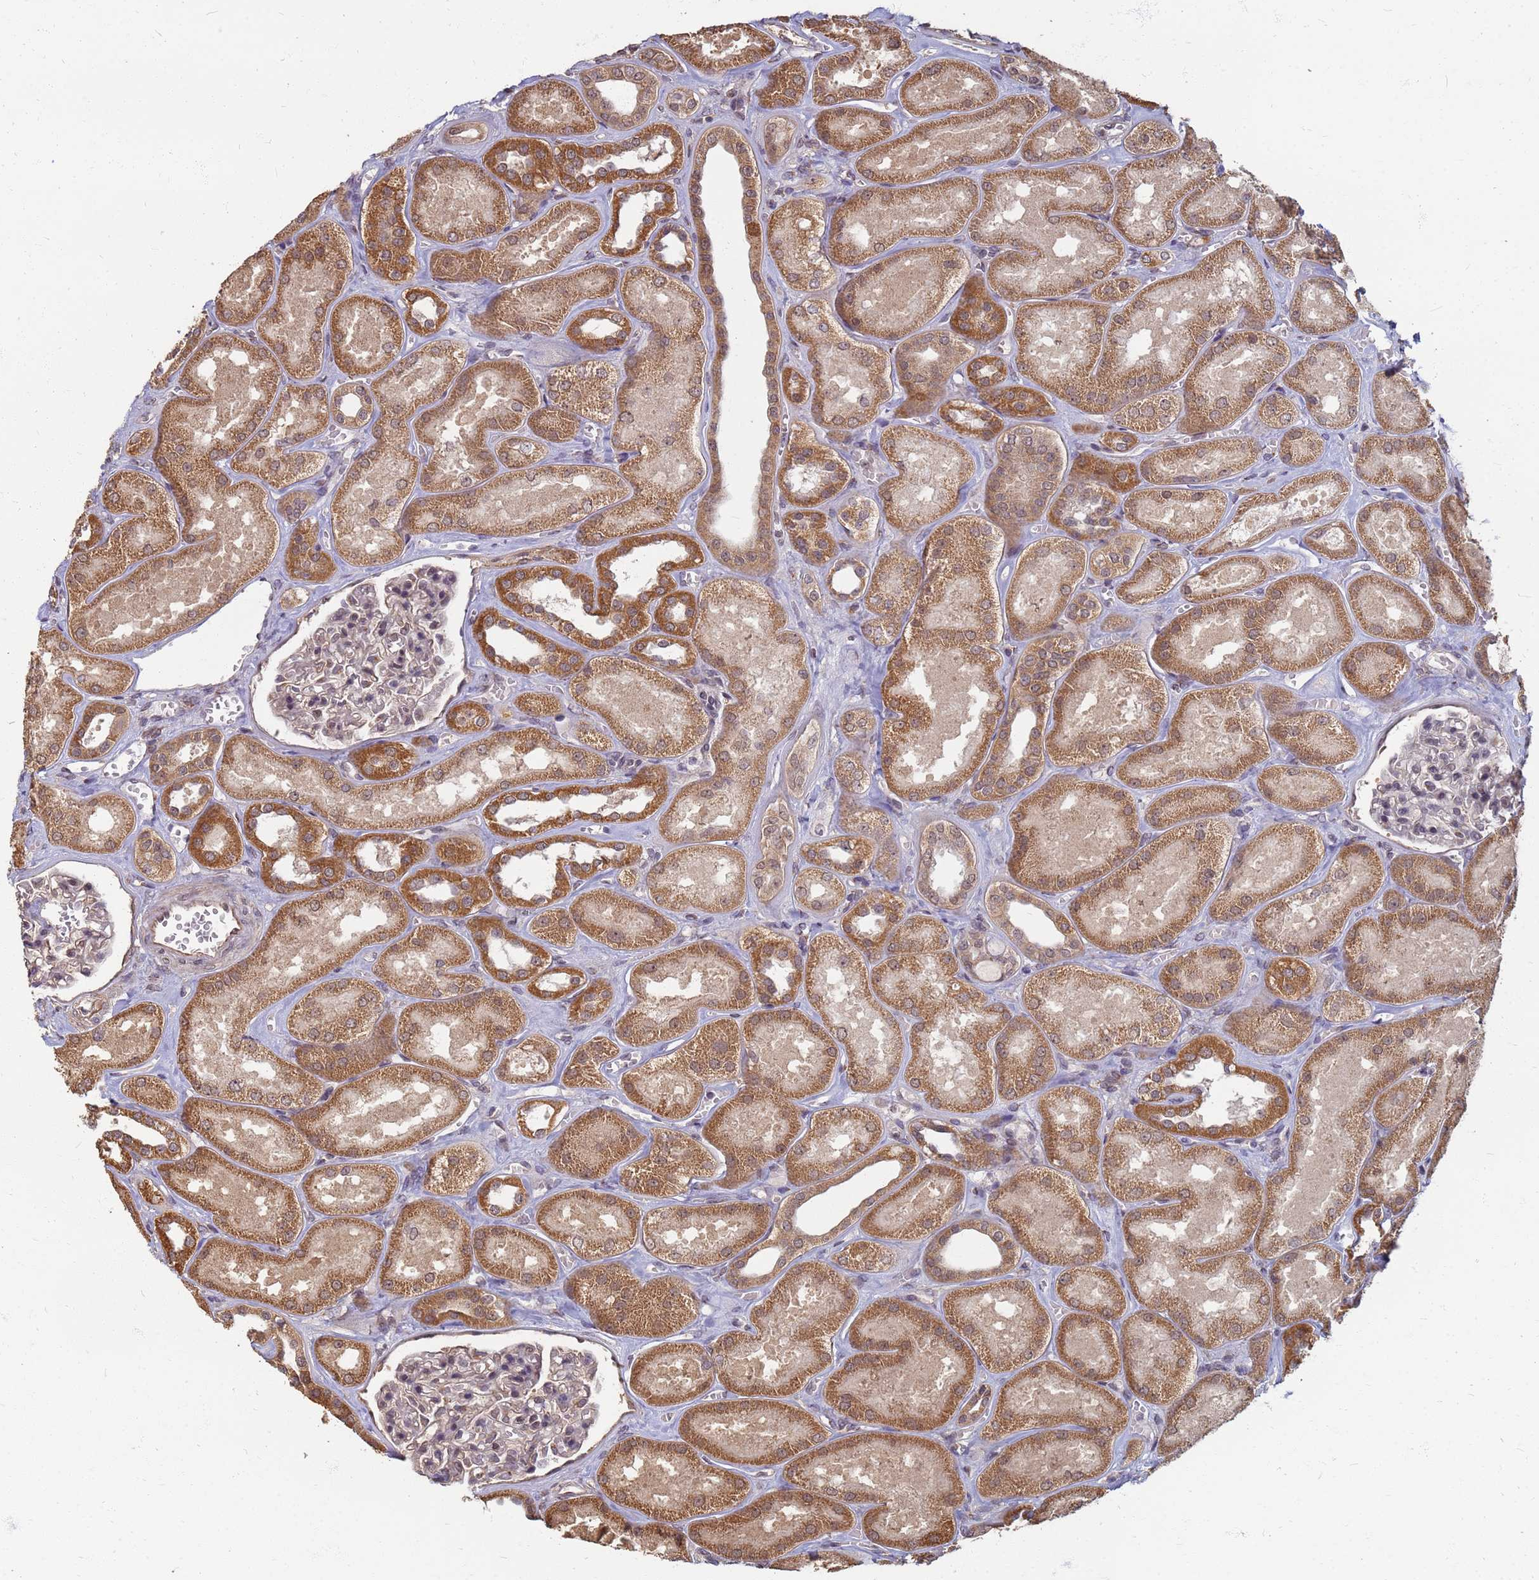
{"staining": {"intensity": "weak", "quantity": "<25%", "location": "cytoplasmic/membranous"}, "tissue": "kidney", "cell_type": "Cells in glomeruli", "image_type": "normal", "snomed": [{"axis": "morphology", "description": "Normal tissue, NOS"}, {"axis": "morphology", "description": "Adenocarcinoma, NOS"}, {"axis": "topography", "description": "Kidney"}], "caption": "Protein analysis of unremarkable kidney demonstrates no significant expression in cells in glomeruli.", "gene": "ITGB4", "patient": {"sex": "female", "age": 68}}